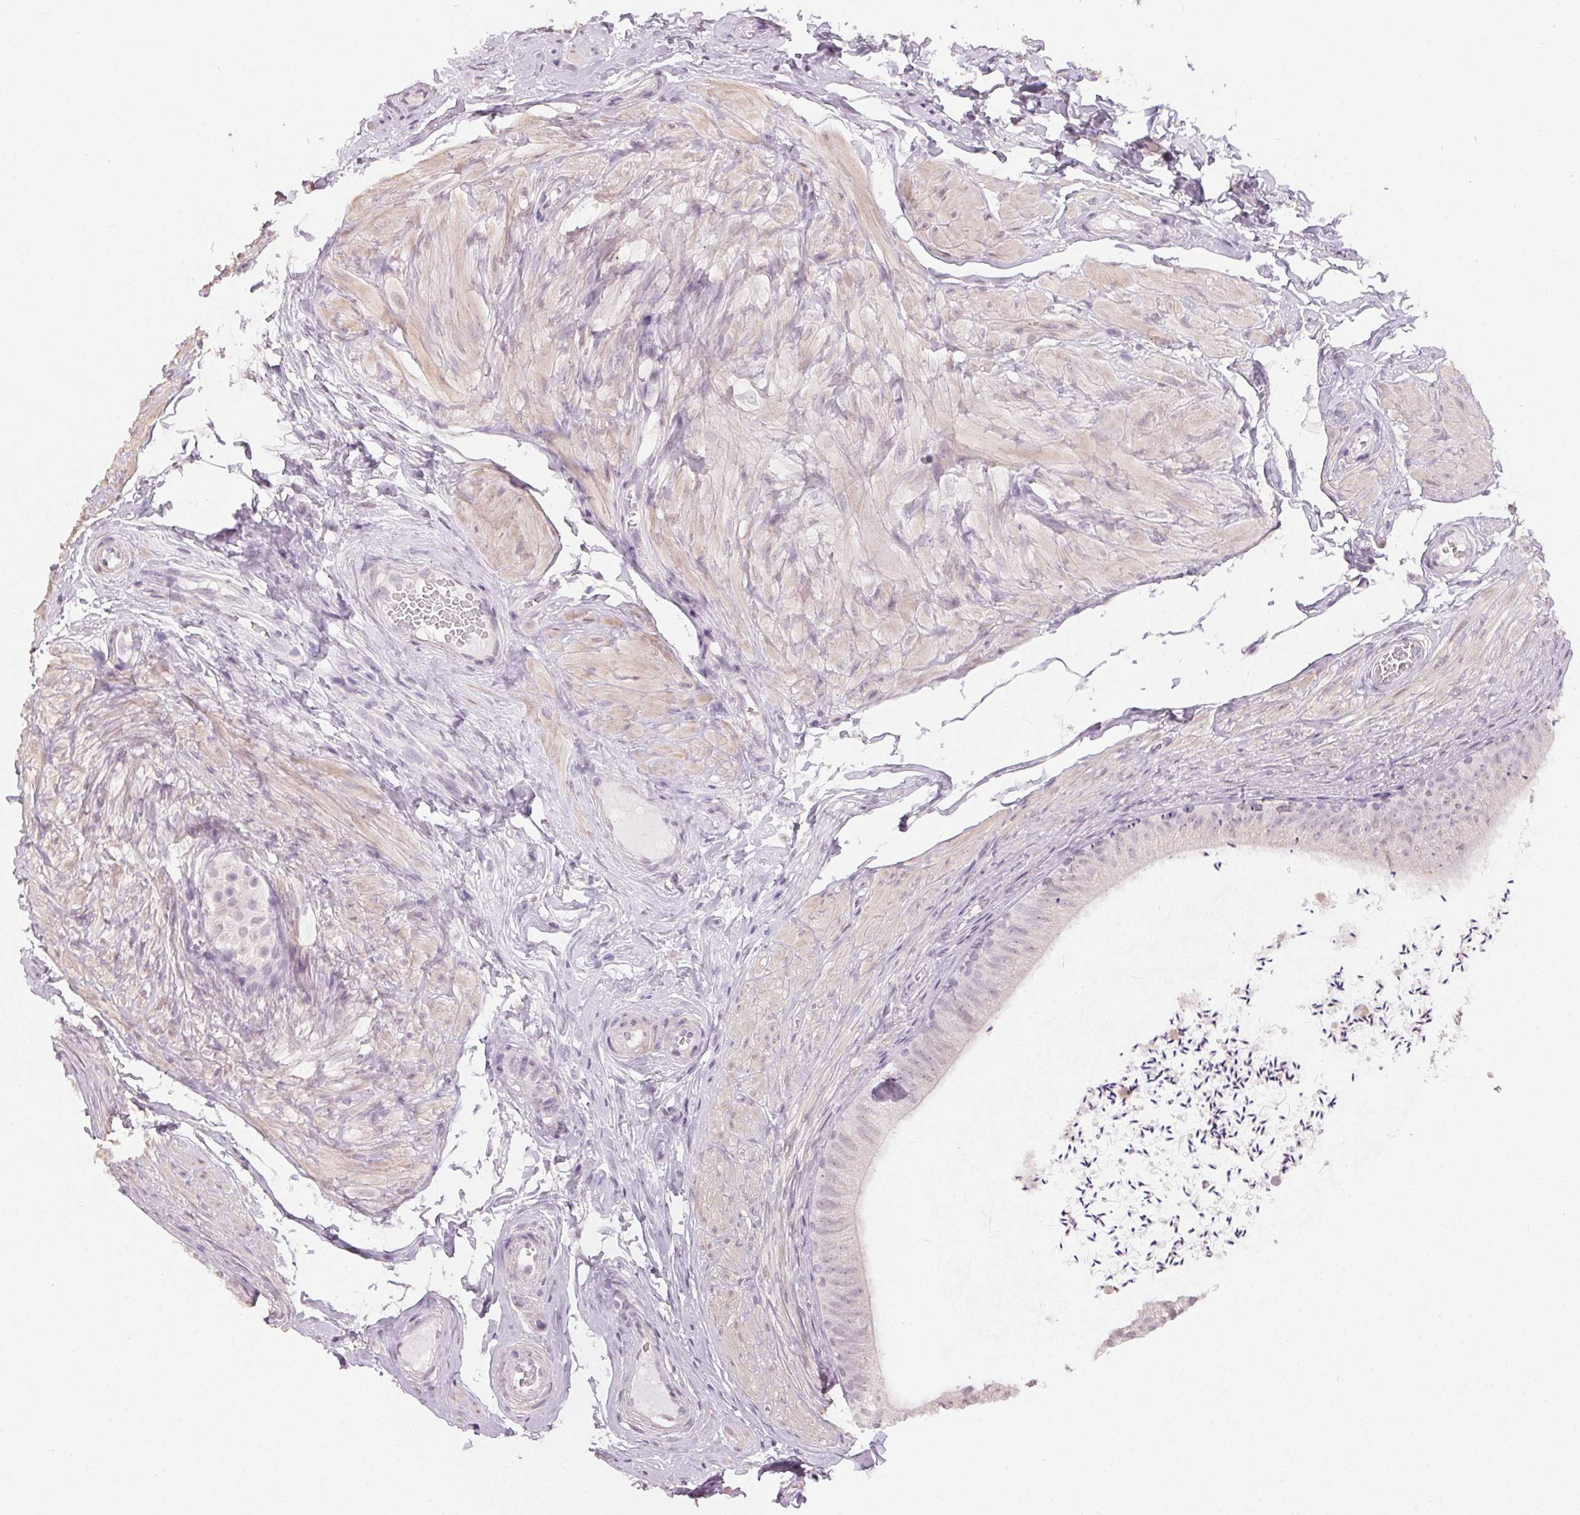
{"staining": {"intensity": "negative", "quantity": "none", "location": "none"}, "tissue": "epididymis", "cell_type": "Glandular cells", "image_type": "normal", "snomed": [{"axis": "morphology", "description": "Normal tissue, NOS"}, {"axis": "topography", "description": "Epididymis, spermatic cord, NOS"}, {"axis": "topography", "description": "Epididymis"}, {"axis": "topography", "description": "Peripheral nerve tissue"}], "caption": "Immunohistochemistry (IHC) of normal epididymis demonstrates no positivity in glandular cells.", "gene": "TMEM174", "patient": {"sex": "male", "age": 29}}